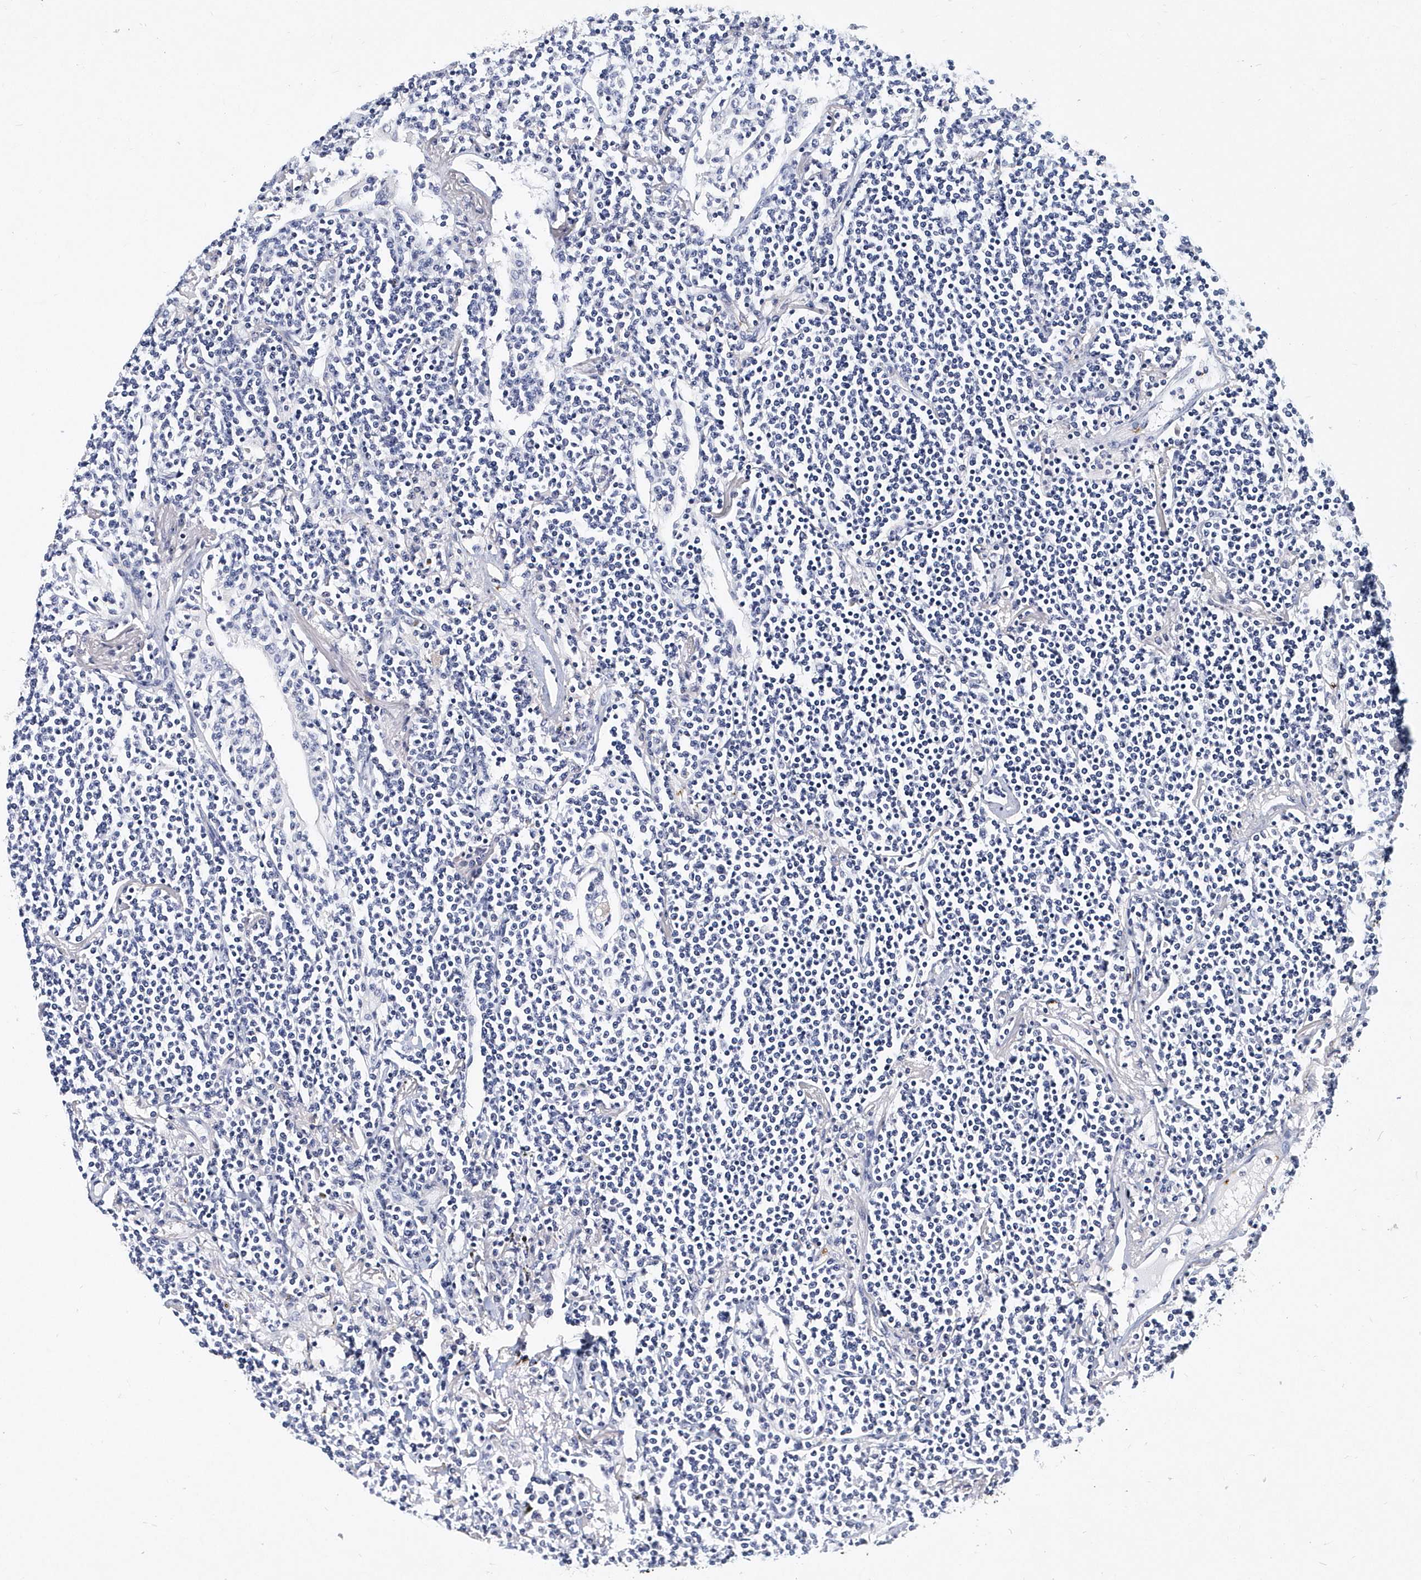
{"staining": {"intensity": "negative", "quantity": "none", "location": "none"}, "tissue": "lymphoma", "cell_type": "Tumor cells", "image_type": "cancer", "snomed": [{"axis": "morphology", "description": "Malignant lymphoma, non-Hodgkin's type, Low grade"}, {"axis": "topography", "description": "Lung"}], "caption": "Tumor cells show no significant staining in lymphoma. The staining is performed using DAB brown chromogen with nuclei counter-stained in using hematoxylin.", "gene": "ITGA2B", "patient": {"sex": "female", "age": 71}}